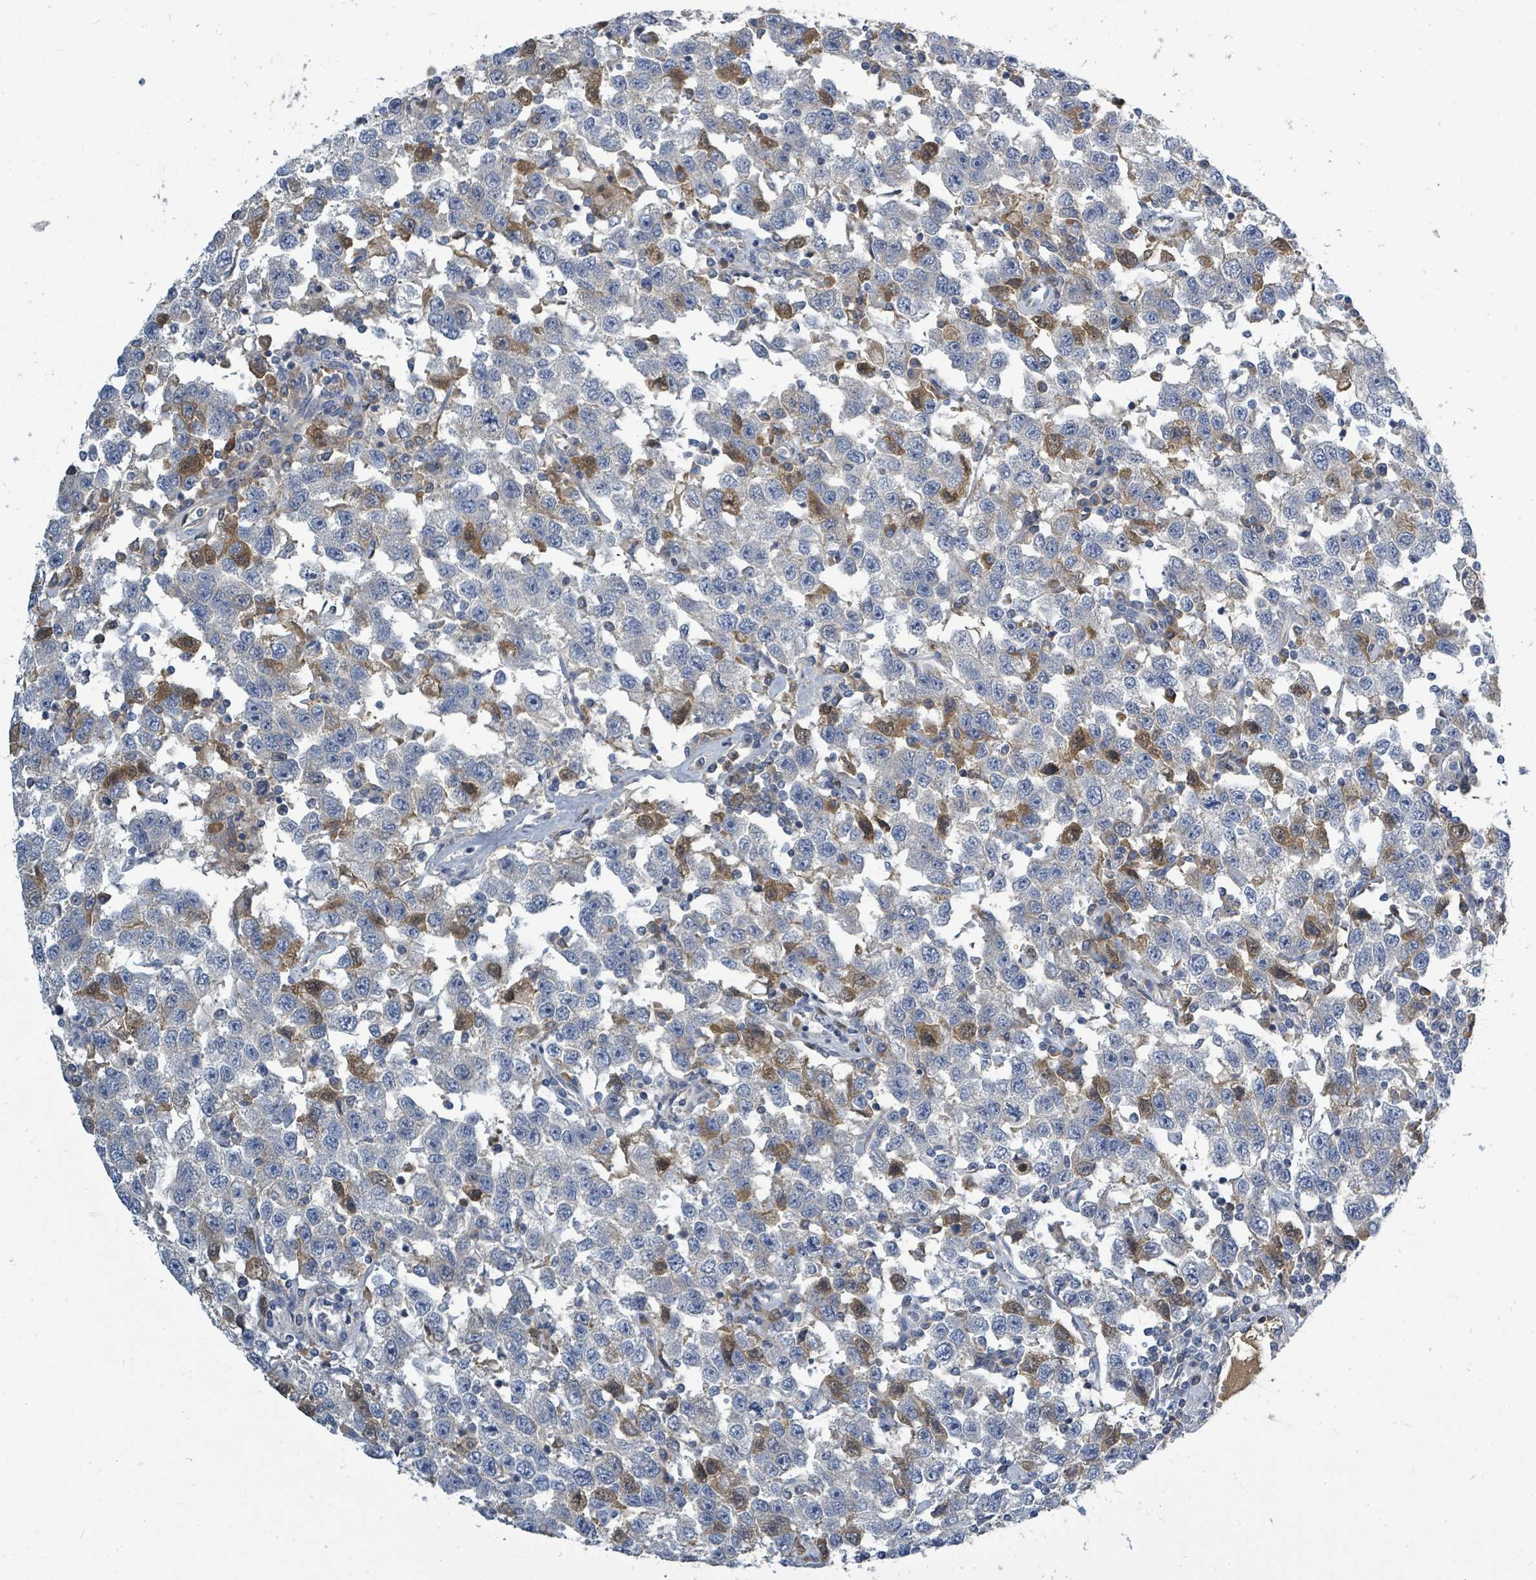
{"staining": {"intensity": "moderate", "quantity": "<25%", "location": "cytoplasmic/membranous,nuclear"}, "tissue": "testis cancer", "cell_type": "Tumor cells", "image_type": "cancer", "snomed": [{"axis": "morphology", "description": "Seminoma, NOS"}, {"axis": "topography", "description": "Testis"}], "caption": "A photomicrograph showing moderate cytoplasmic/membranous and nuclear staining in about <25% of tumor cells in testis cancer (seminoma), as visualized by brown immunohistochemical staining.", "gene": "SLC25A23", "patient": {"sex": "male", "age": 41}}